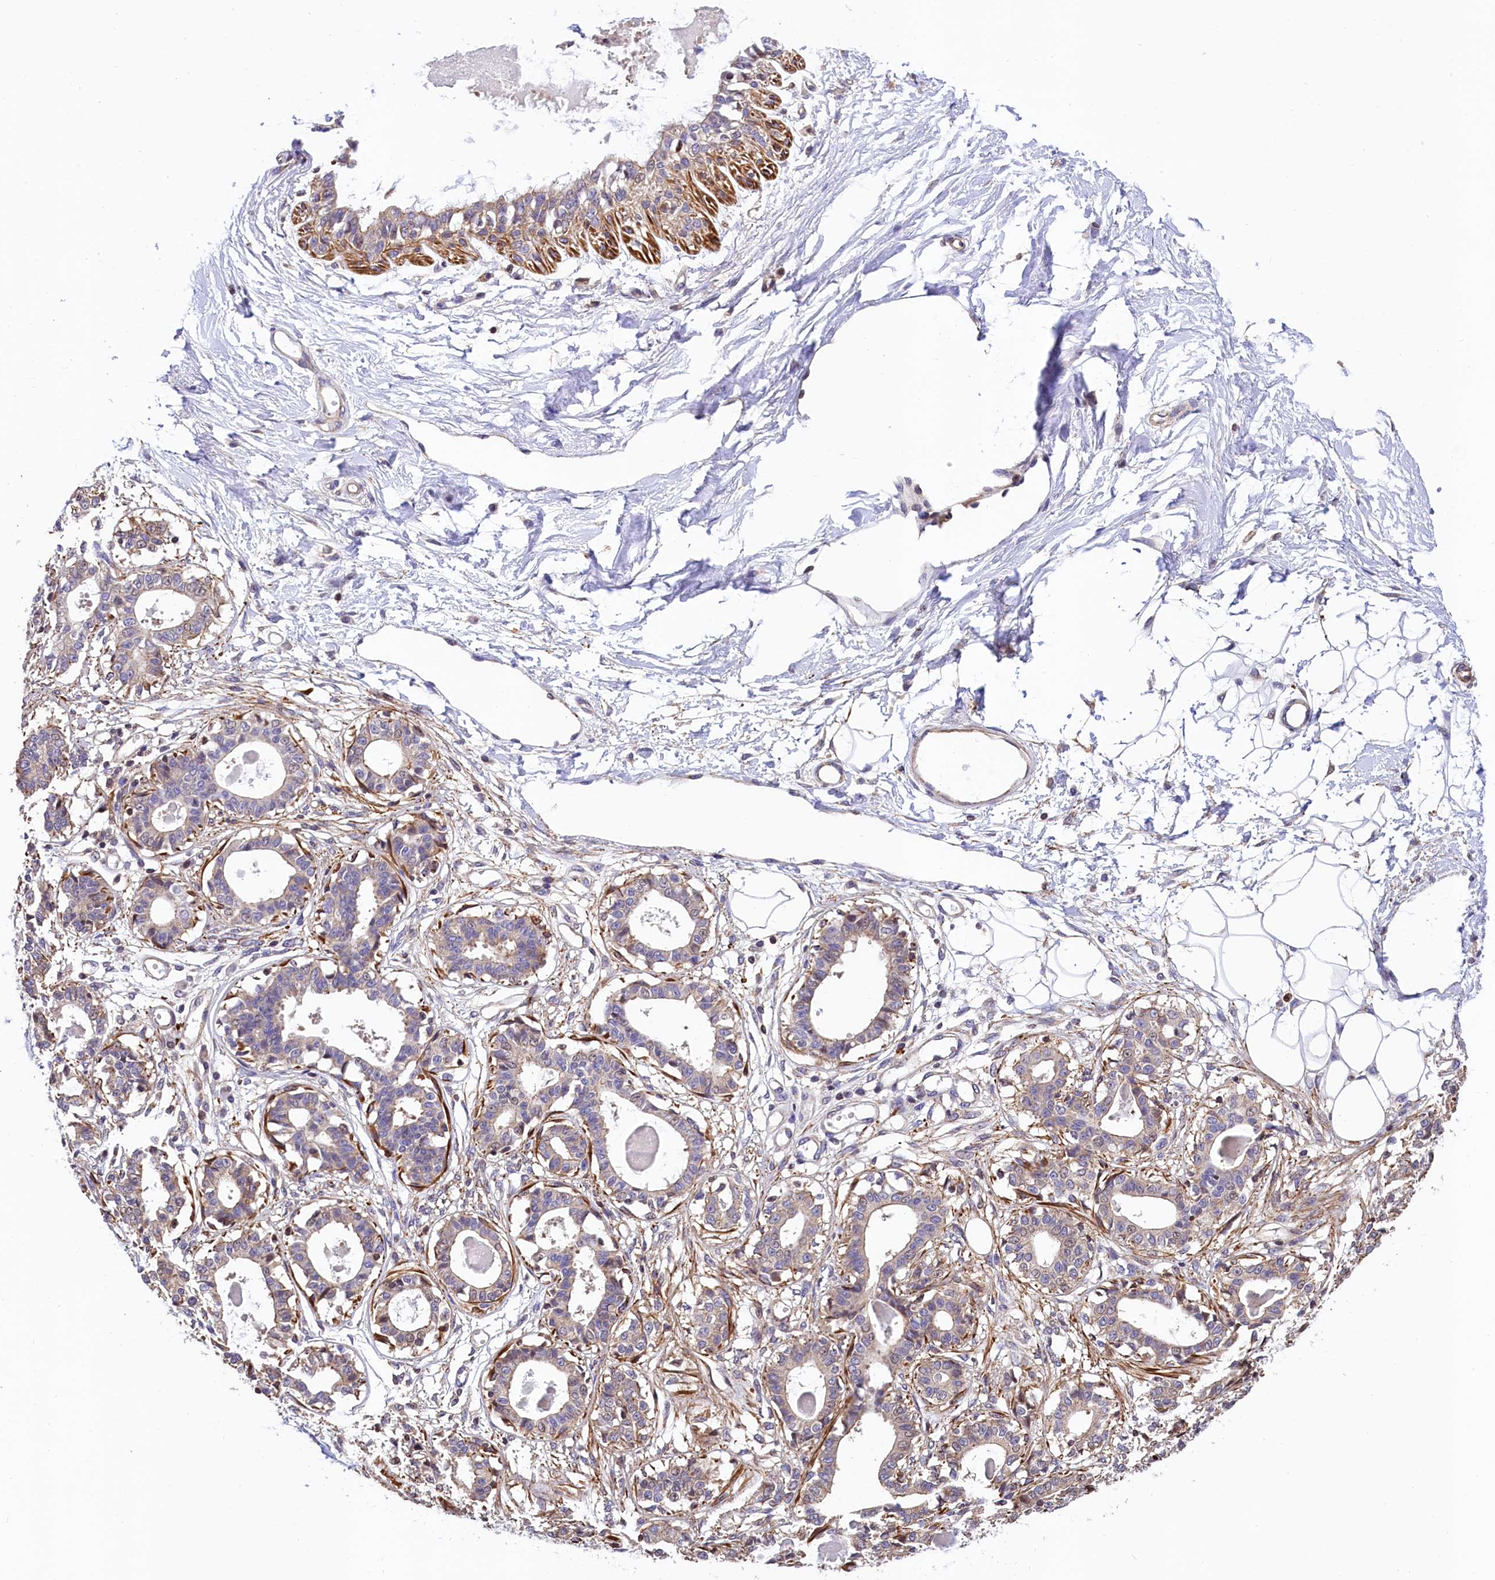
{"staining": {"intensity": "negative", "quantity": "none", "location": "none"}, "tissue": "breast", "cell_type": "Adipocytes", "image_type": "normal", "snomed": [{"axis": "morphology", "description": "Normal tissue, NOS"}, {"axis": "topography", "description": "Breast"}], "caption": "High magnification brightfield microscopy of normal breast stained with DAB (brown) and counterstained with hematoxylin (blue): adipocytes show no significant expression.", "gene": "ZNF2", "patient": {"sex": "female", "age": 45}}